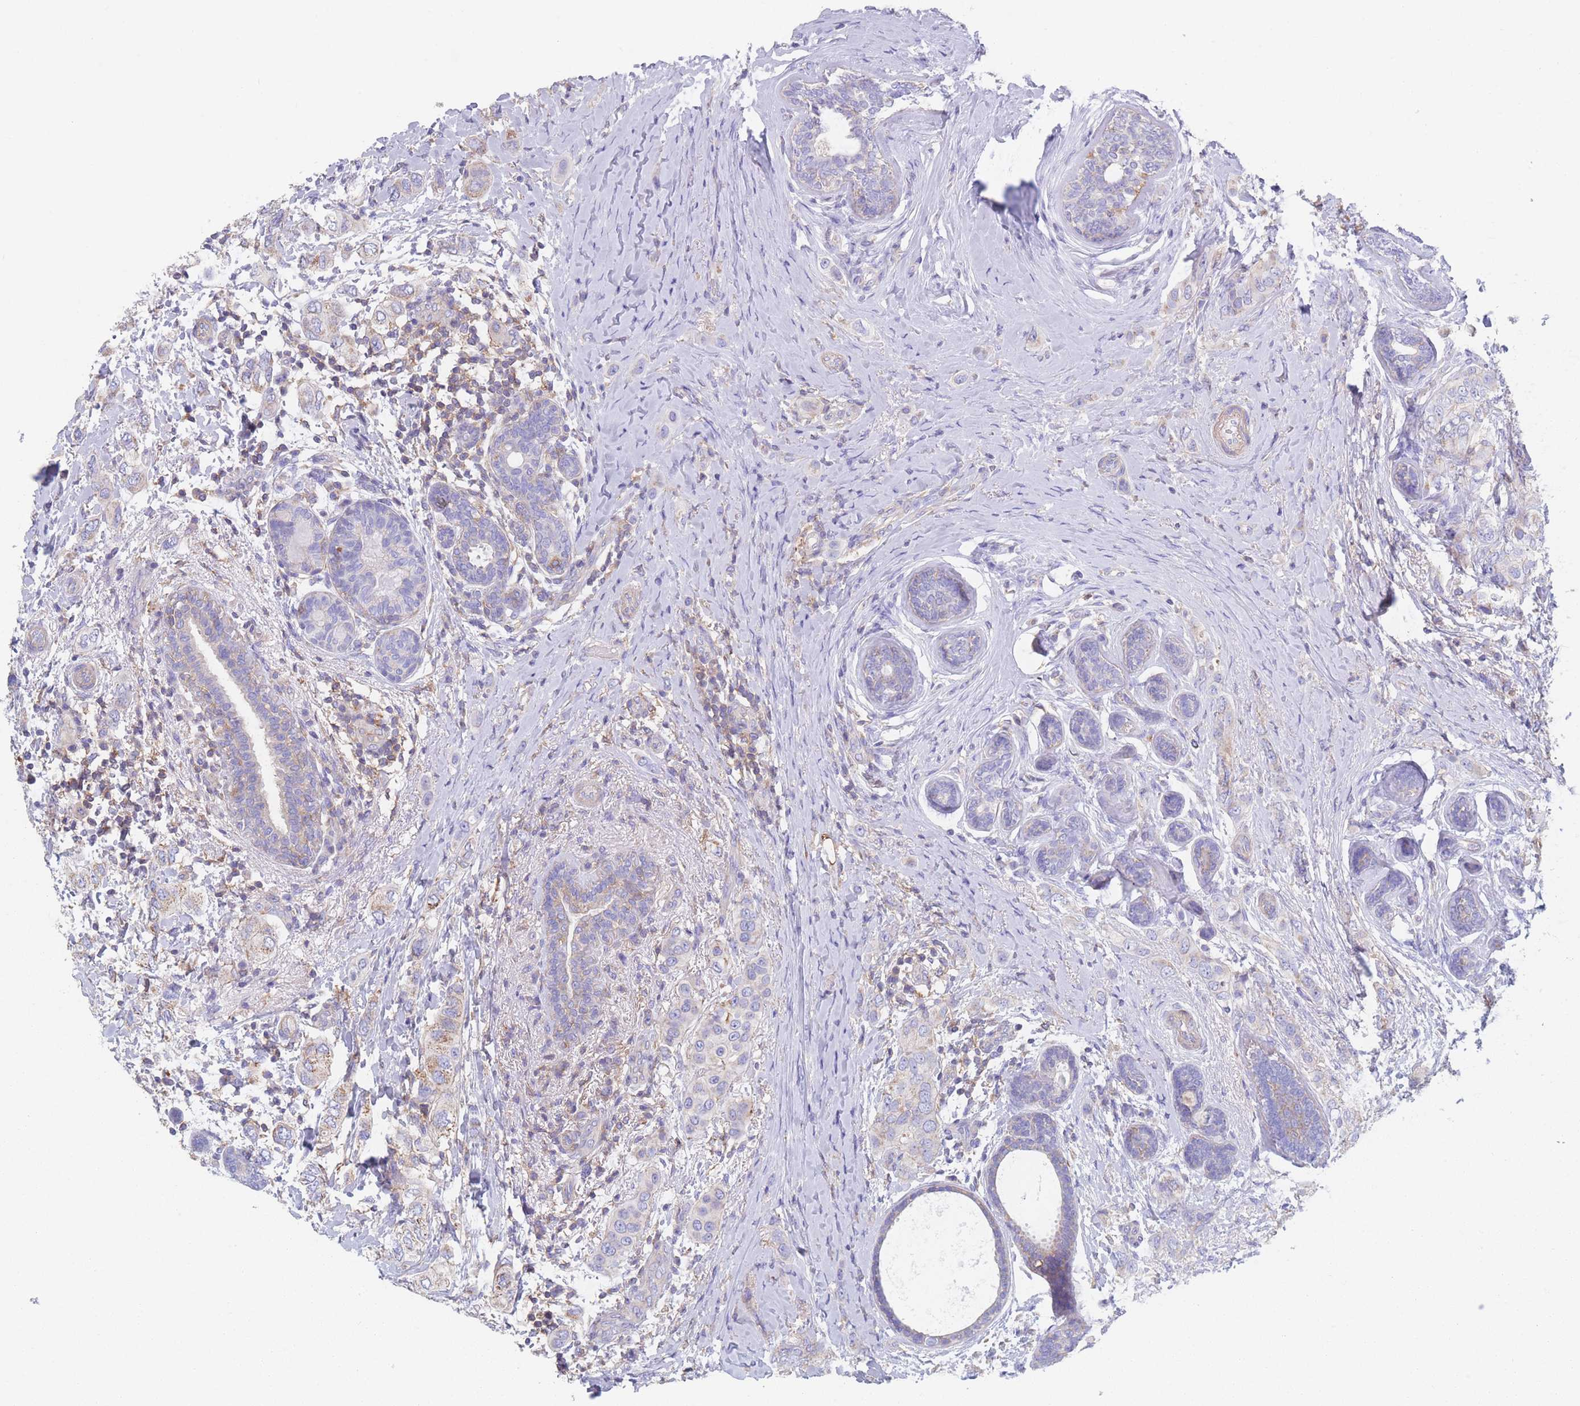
{"staining": {"intensity": "weak", "quantity": "<25%", "location": "cytoplasmic/membranous"}, "tissue": "breast cancer", "cell_type": "Tumor cells", "image_type": "cancer", "snomed": [{"axis": "morphology", "description": "Lobular carcinoma"}, {"axis": "topography", "description": "Breast"}], "caption": "Tumor cells are negative for protein expression in human breast cancer (lobular carcinoma).", "gene": "ADH1A", "patient": {"sex": "female", "age": 51}}